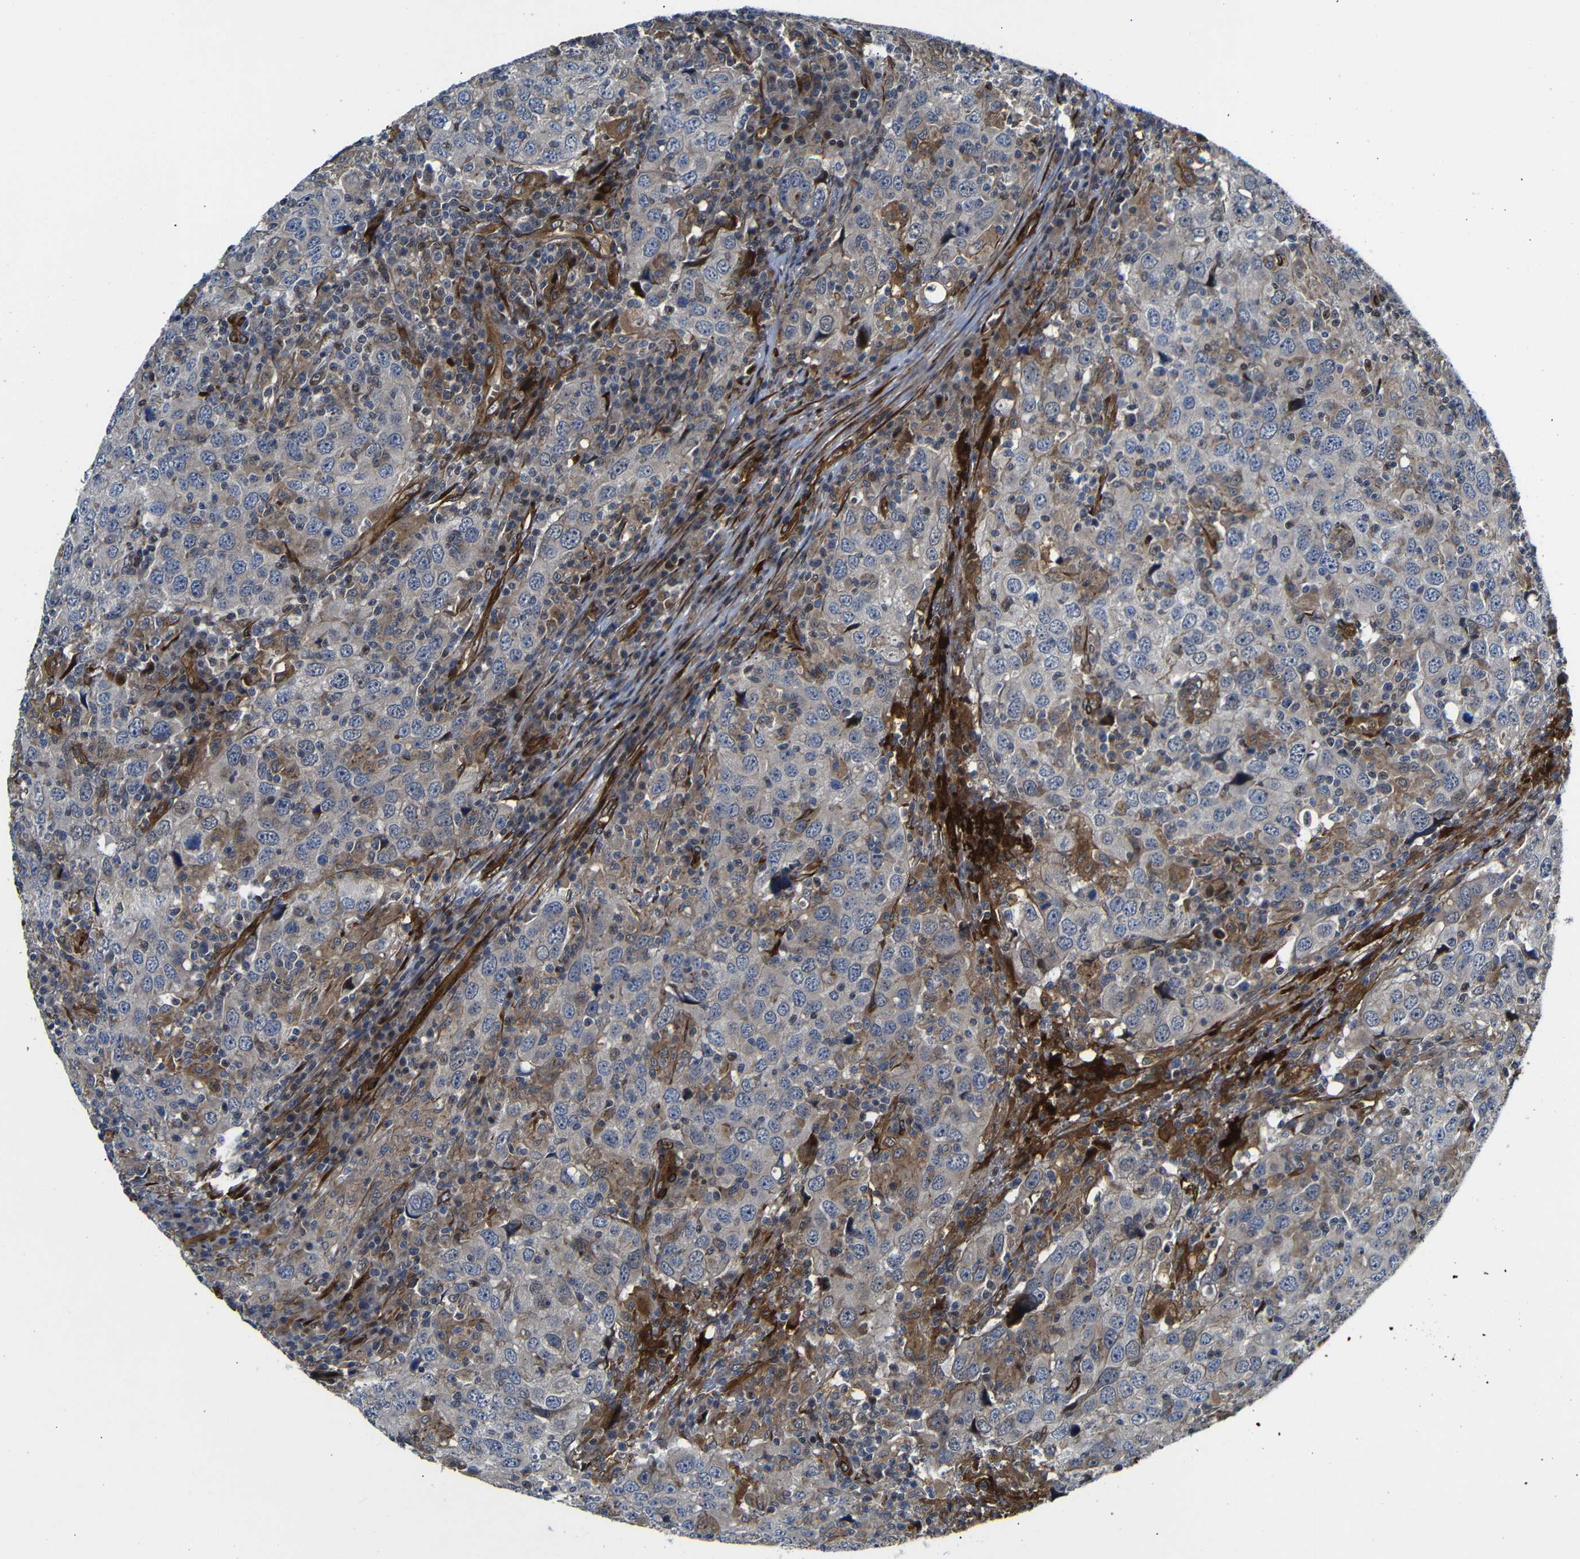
{"staining": {"intensity": "moderate", "quantity": "25%-75%", "location": "cytoplasmic/membranous"}, "tissue": "head and neck cancer", "cell_type": "Tumor cells", "image_type": "cancer", "snomed": [{"axis": "morphology", "description": "Adenocarcinoma, NOS"}, {"axis": "topography", "description": "Salivary gland"}, {"axis": "topography", "description": "Head-Neck"}], "caption": "Immunohistochemical staining of human head and neck cancer (adenocarcinoma) shows medium levels of moderate cytoplasmic/membranous expression in approximately 25%-75% of tumor cells.", "gene": "PARP14", "patient": {"sex": "female", "age": 65}}